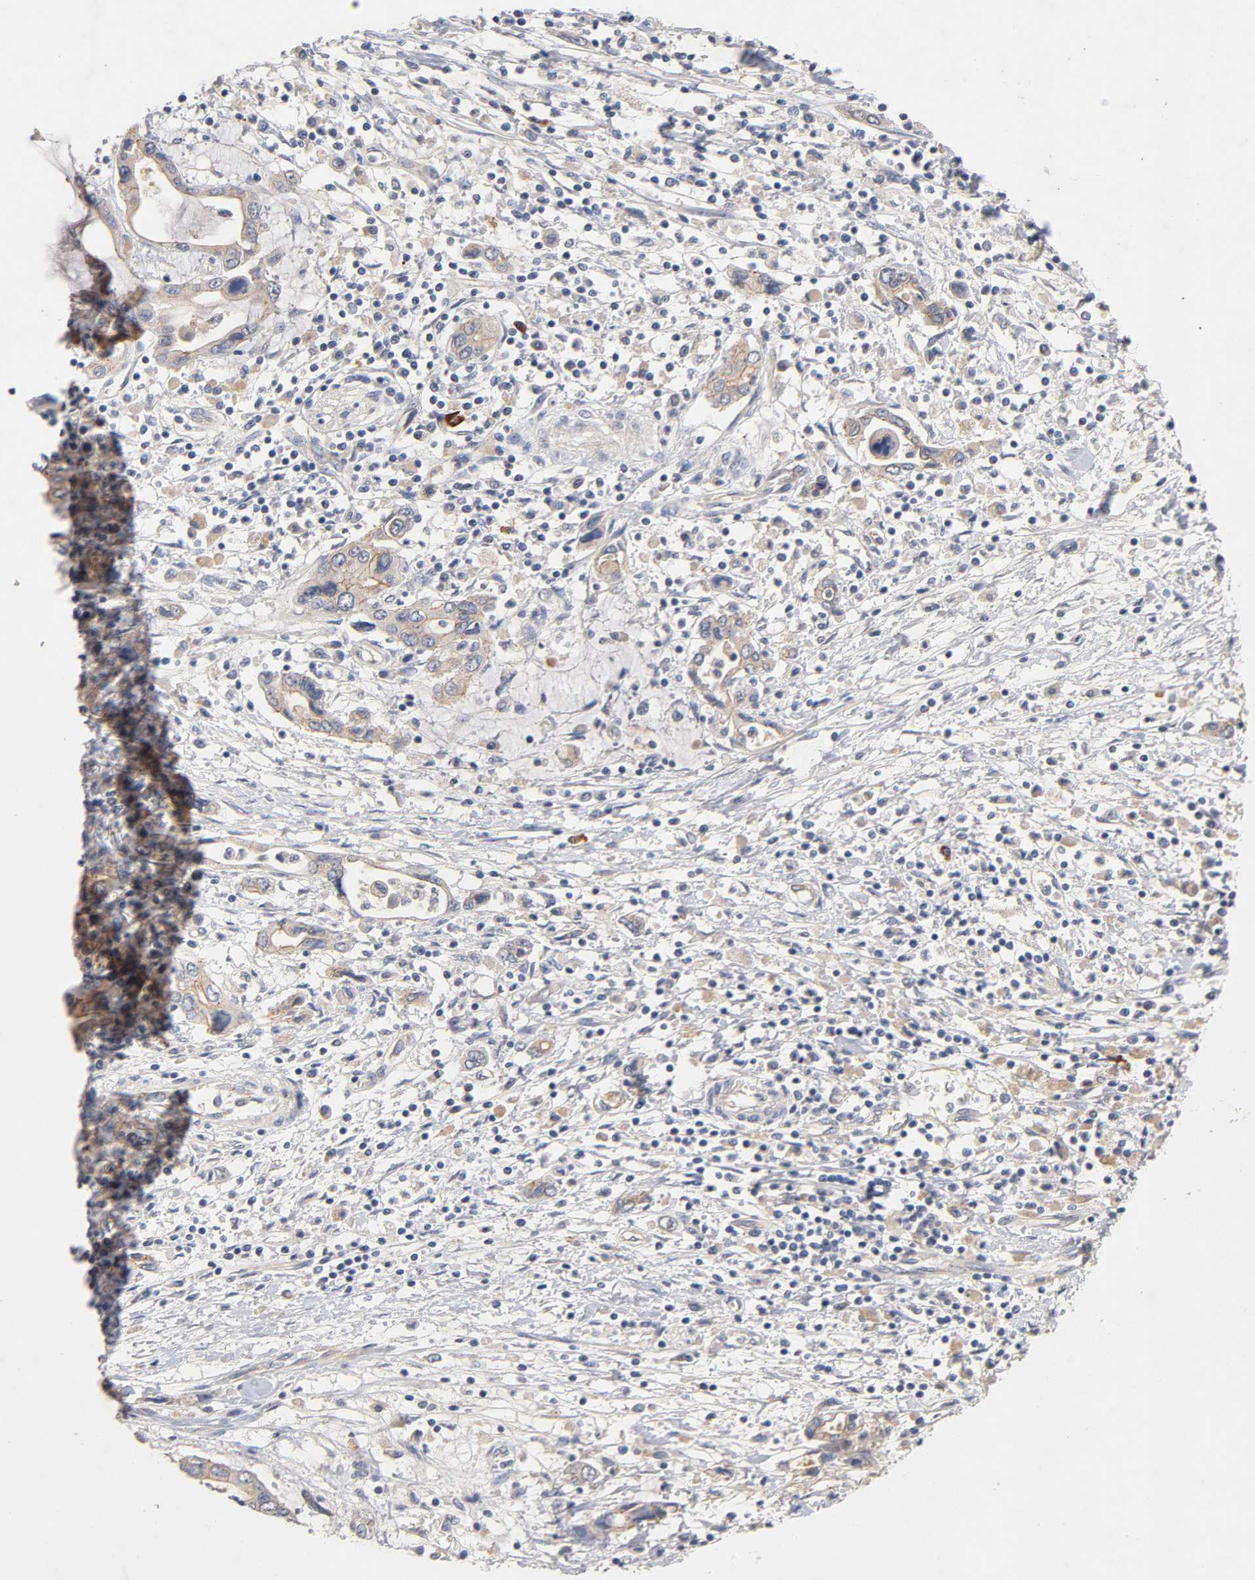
{"staining": {"intensity": "moderate", "quantity": ">75%", "location": "cytoplasmic/membranous"}, "tissue": "pancreatic cancer", "cell_type": "Tumor cells", "image_type": "cancer", "snomed": [{"axis": "morphology", "description": "Adenocarcinoma, NOS"}, {"axis": "topography", "description": "Pancreas"}], "caption": "Pancreatic cancer stained with DAB IHC demonstrates medium levels of moderate cytoplasmic/membranous expression in approximately >75% of tumor cells. (Stains: DAB in brown, nuclei in blue, Microscopy: brightfield microscopy at high magnification).", "gene": "PDZD11", "patient": {"sex": "female", "age": 57}}